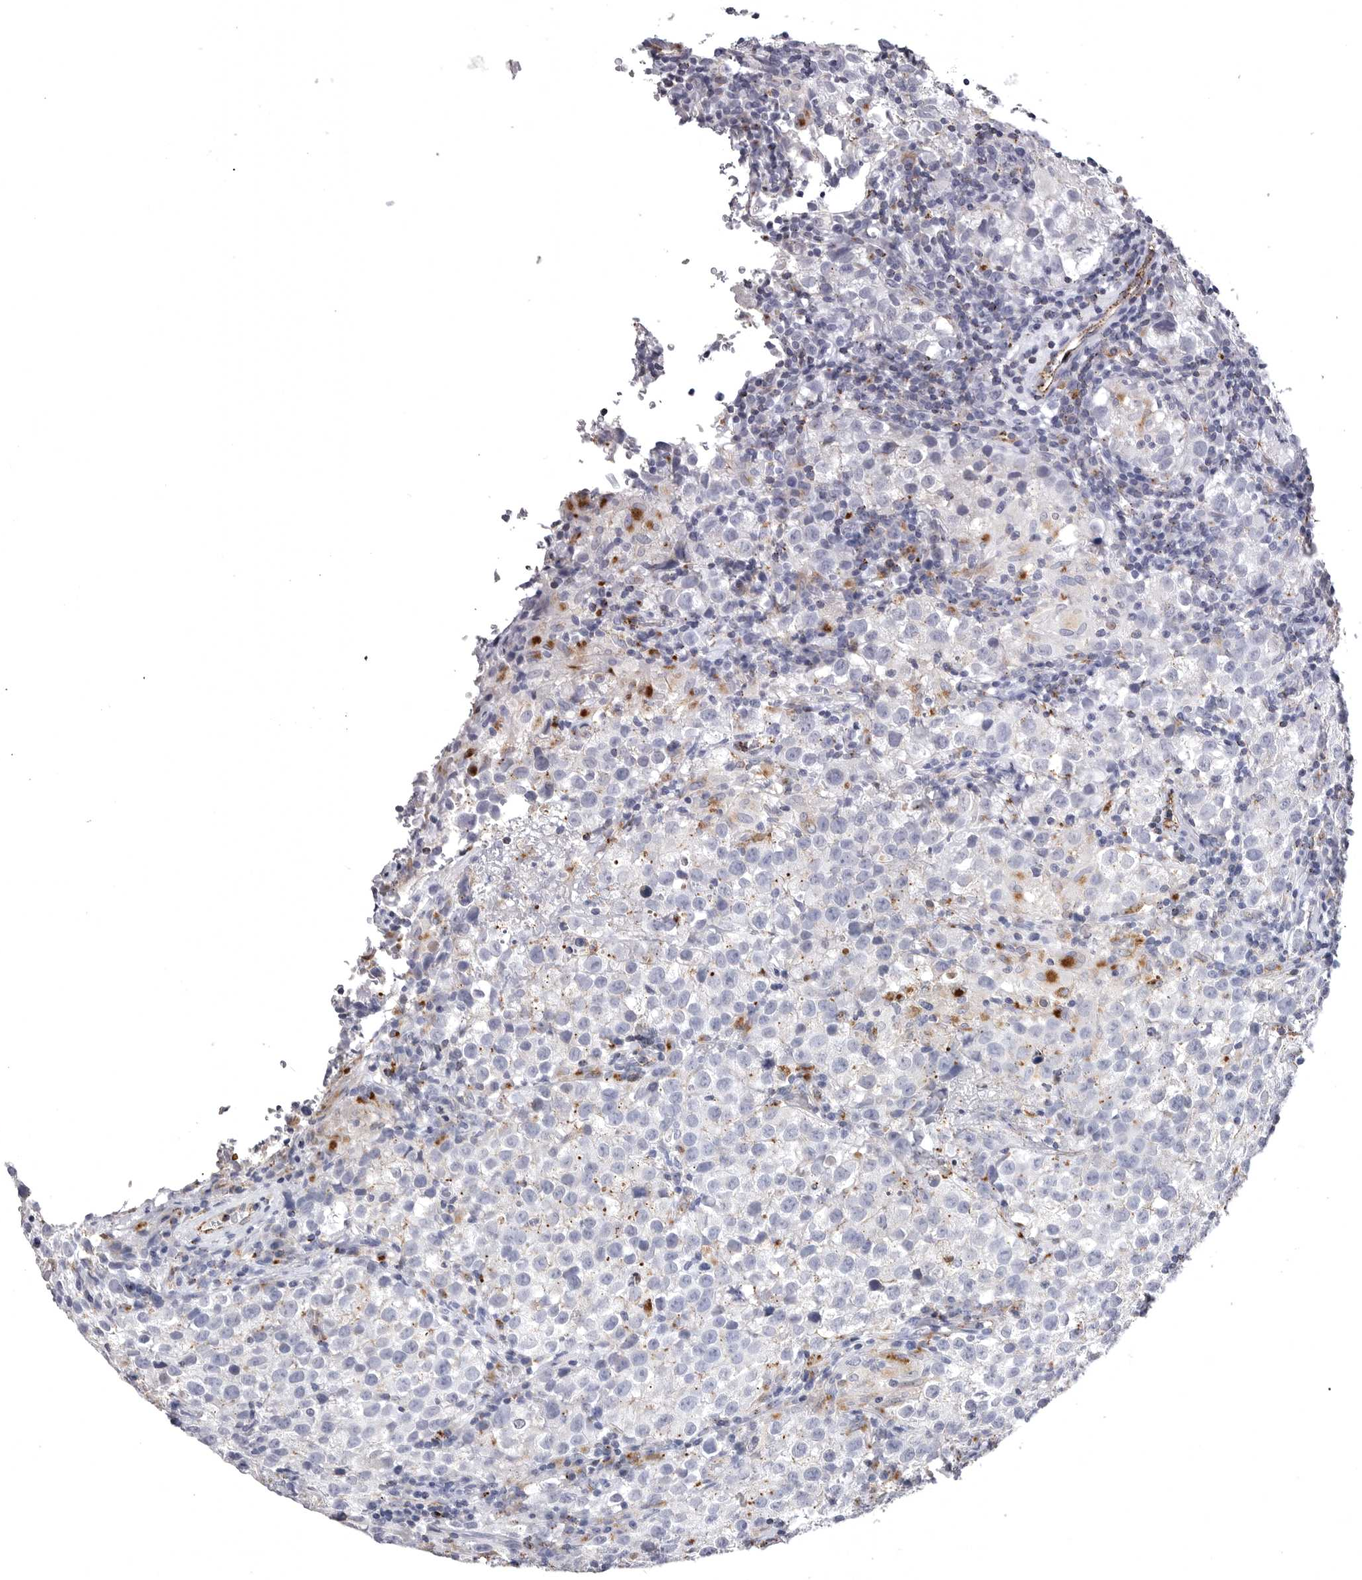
{"staining": {"intensity": "negative", "quantity": "none", "location": "none"}, "tissue": "testis cancer", "cell_type": "Tumor cells", "image_type": "cancer", "snomed": [{"axis": "morphology", "description": "Seminoma, NOS"}, {"axis": "morphology", "description": "Carcinoma, Embryonal, NOS"}, {"axis": "topography", "description": "Testis"}], "caption": "Protein analysis of testis cancer exhibits no significant expression in tumor cells.", "gene": "PSPN", "patient": {"sex": "male", "age": 43}}